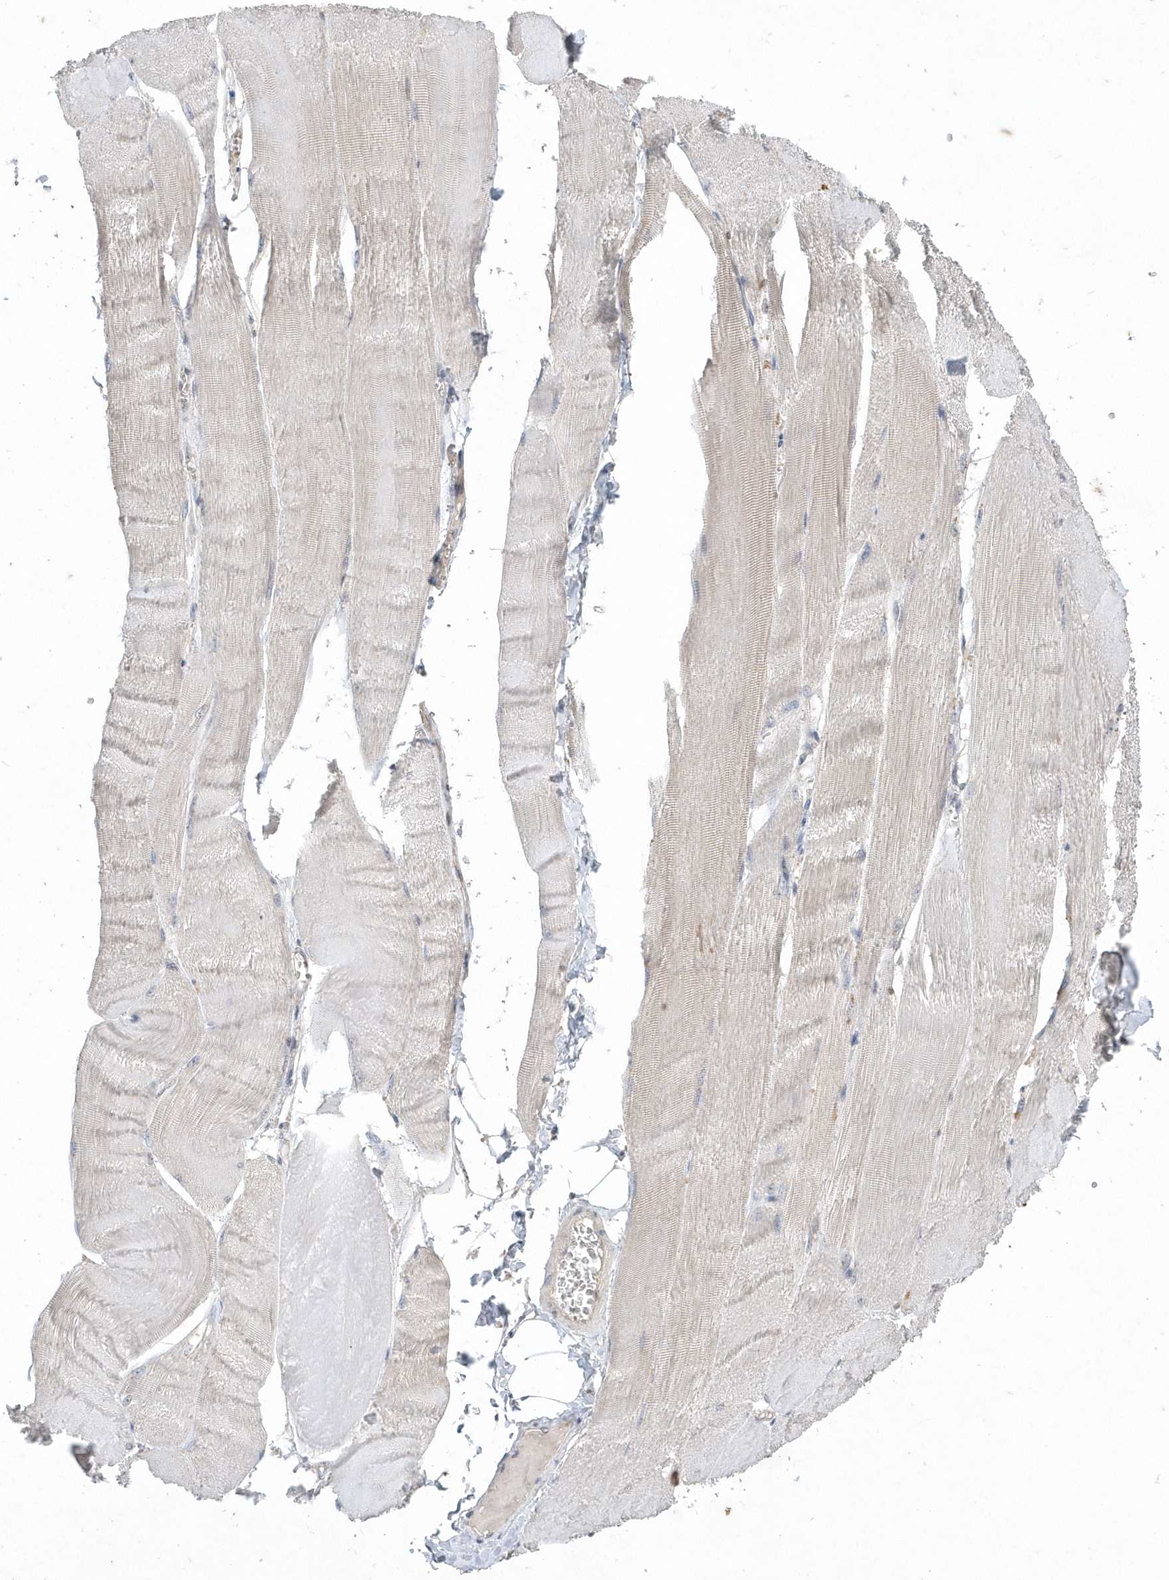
{"staining": {"intensity": "weak", "quantity": "<25%", "location": "cytoplasmic/membranous"}, "tissue": "skeletal muscle", "cell_type": "Myocytes", "image_type": "normal", "snomed": [{"axis": "morphology", "description": "Normal tissue, NOS"}, {"axis": "morphology", "description": "Basal cell carcinoma"}, {"axis": "topography", "description": "Skeletal muscle"}], "caption": "The immunohistochemistry image has no significant positivity in myocytes of skeletal muscle. The staining was performed using DAB to visualize the protein expression in brown, while the nuclei were stained in blue with hematoxylin (Magnification: 20x).", "gene": "AKR7A2", "patient": {"sex": "female", "age": 64}}